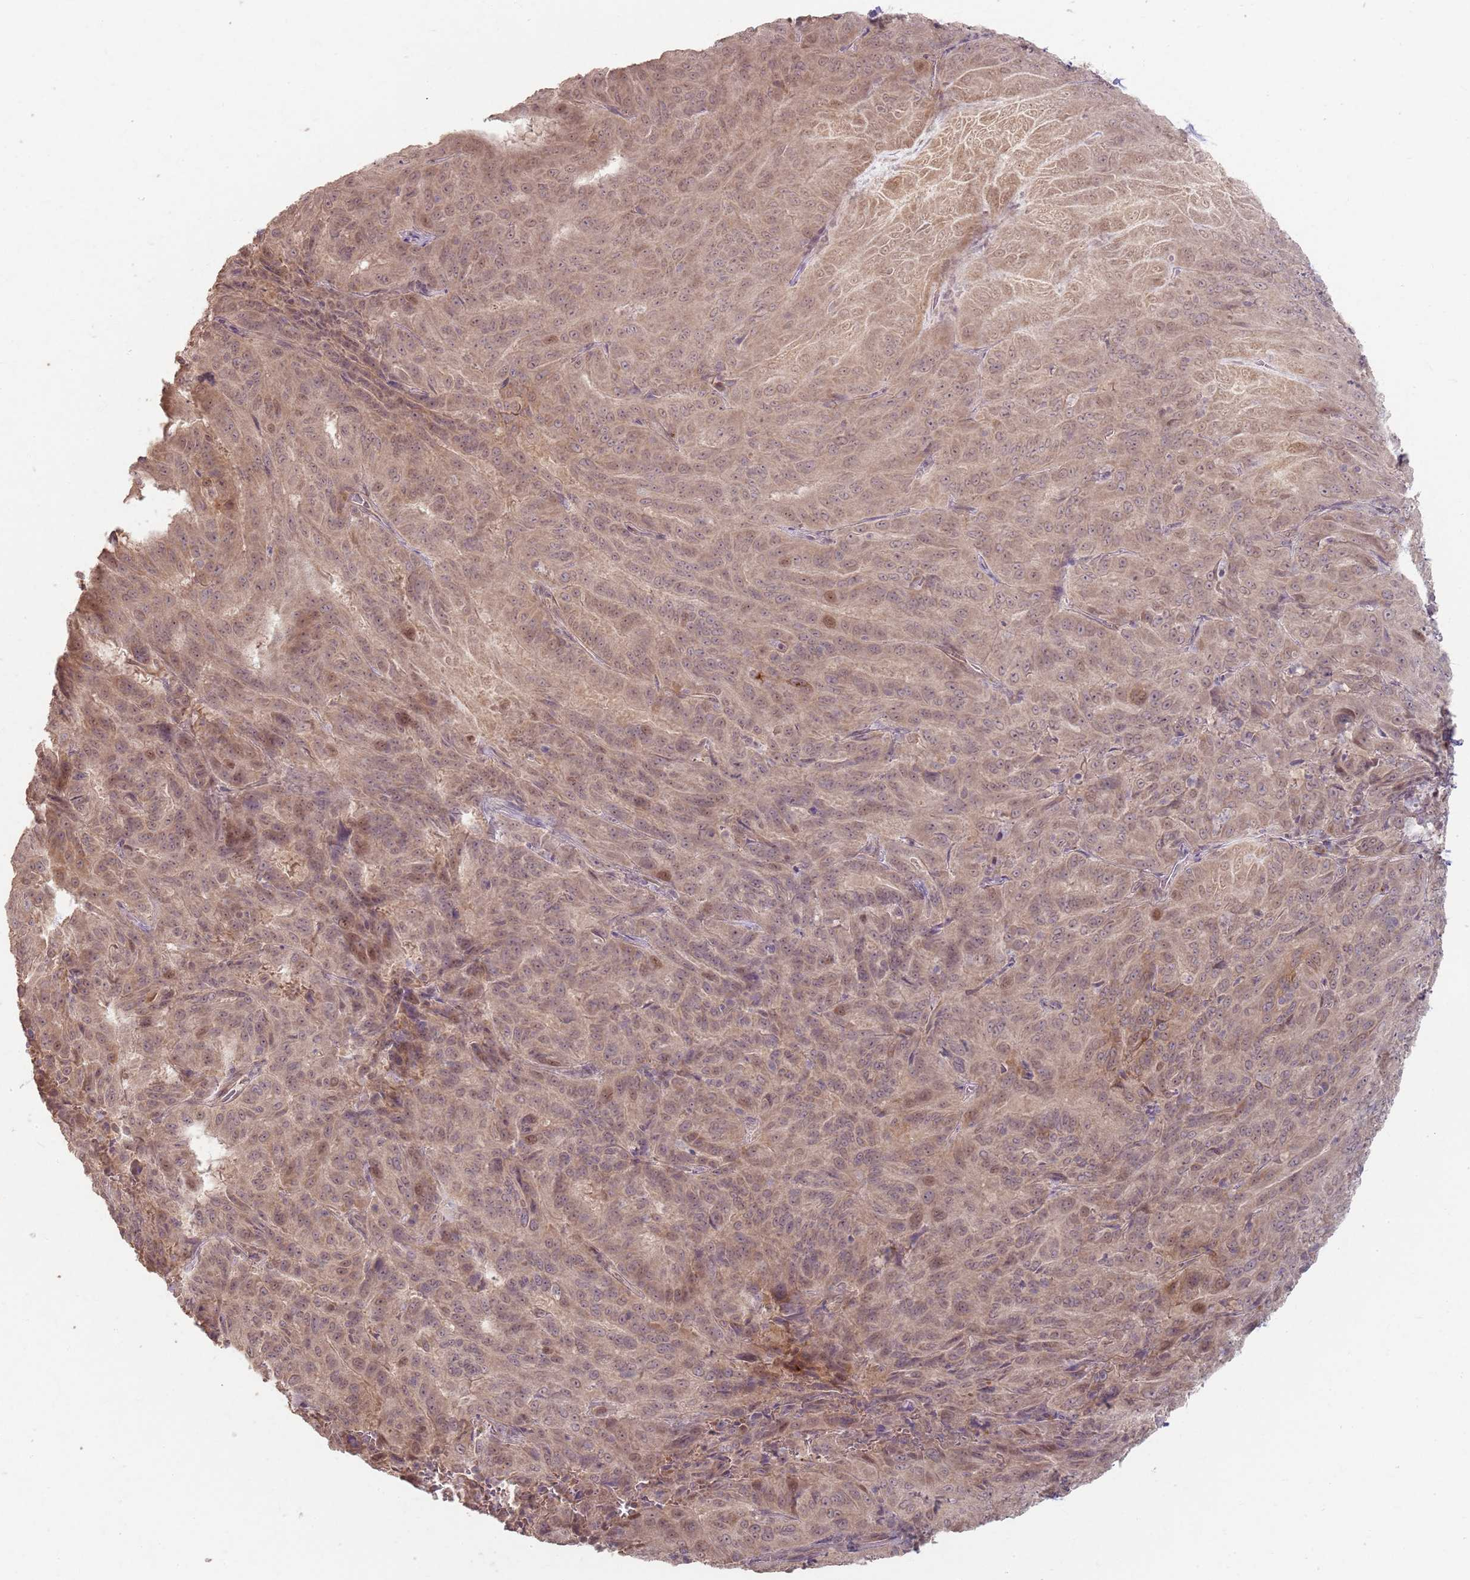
{"staining": {"intensity": "weak", "quantity": ">75%", "location": "cytoplasmic/membranous,nuclear"}, "tissue": "pancreatic cancer", "cell_type": "Tumor cells", "image_type": "cancer", "snomed": [{"axis": "morphology", "description": "Adenocarcinoma, NOS"}, {"axis": "topography", "description": "Pancreas"}], "caption": "Brown immunohistochemical staining in human pancreatic adenocarcinoma exhibits weak cytoplasmic/membranous and nuclear expression in approximately >75% of tumor cells.", "gene": "CCDC168", "patient": {"sex": "male", "age": 63}}